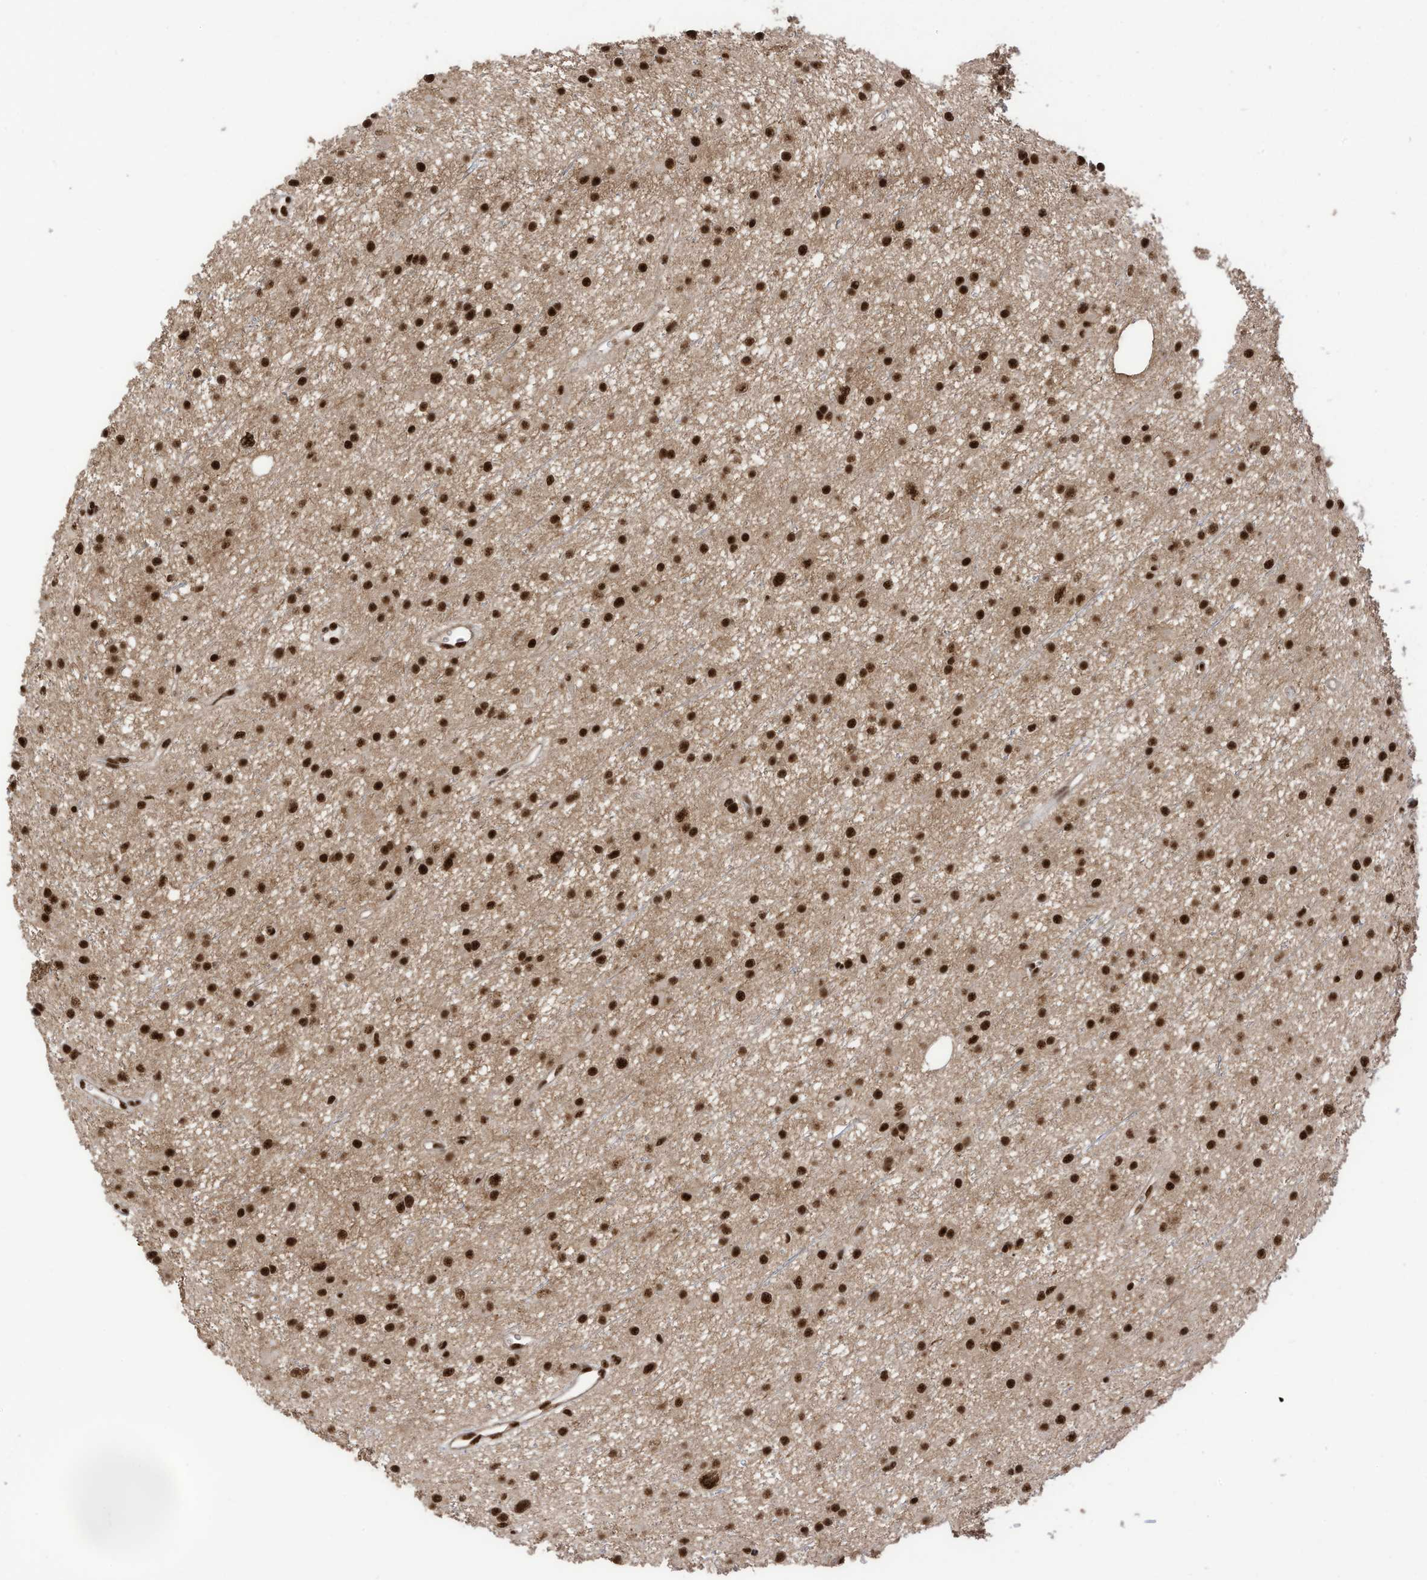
{"staining": {"intensity": "strong", "quantity": ">75%", "location": "nuclear"}, "tissue": "glioma", "cell_type": "Tumor cells", "image_type": "cancer", "snomed": [{"axis": "morphology", "description": "Glioma, malignant, Low grade"}, {"axis": "topography", "description": "Cerebral cortex"}], "caption": "Protein expression analysis of malignant low-grade glioma displays strong nuclear expression in about >75% of tumor cells.", "gene": "SF3A3", "patient": {"sex": "female", "age": 39}}